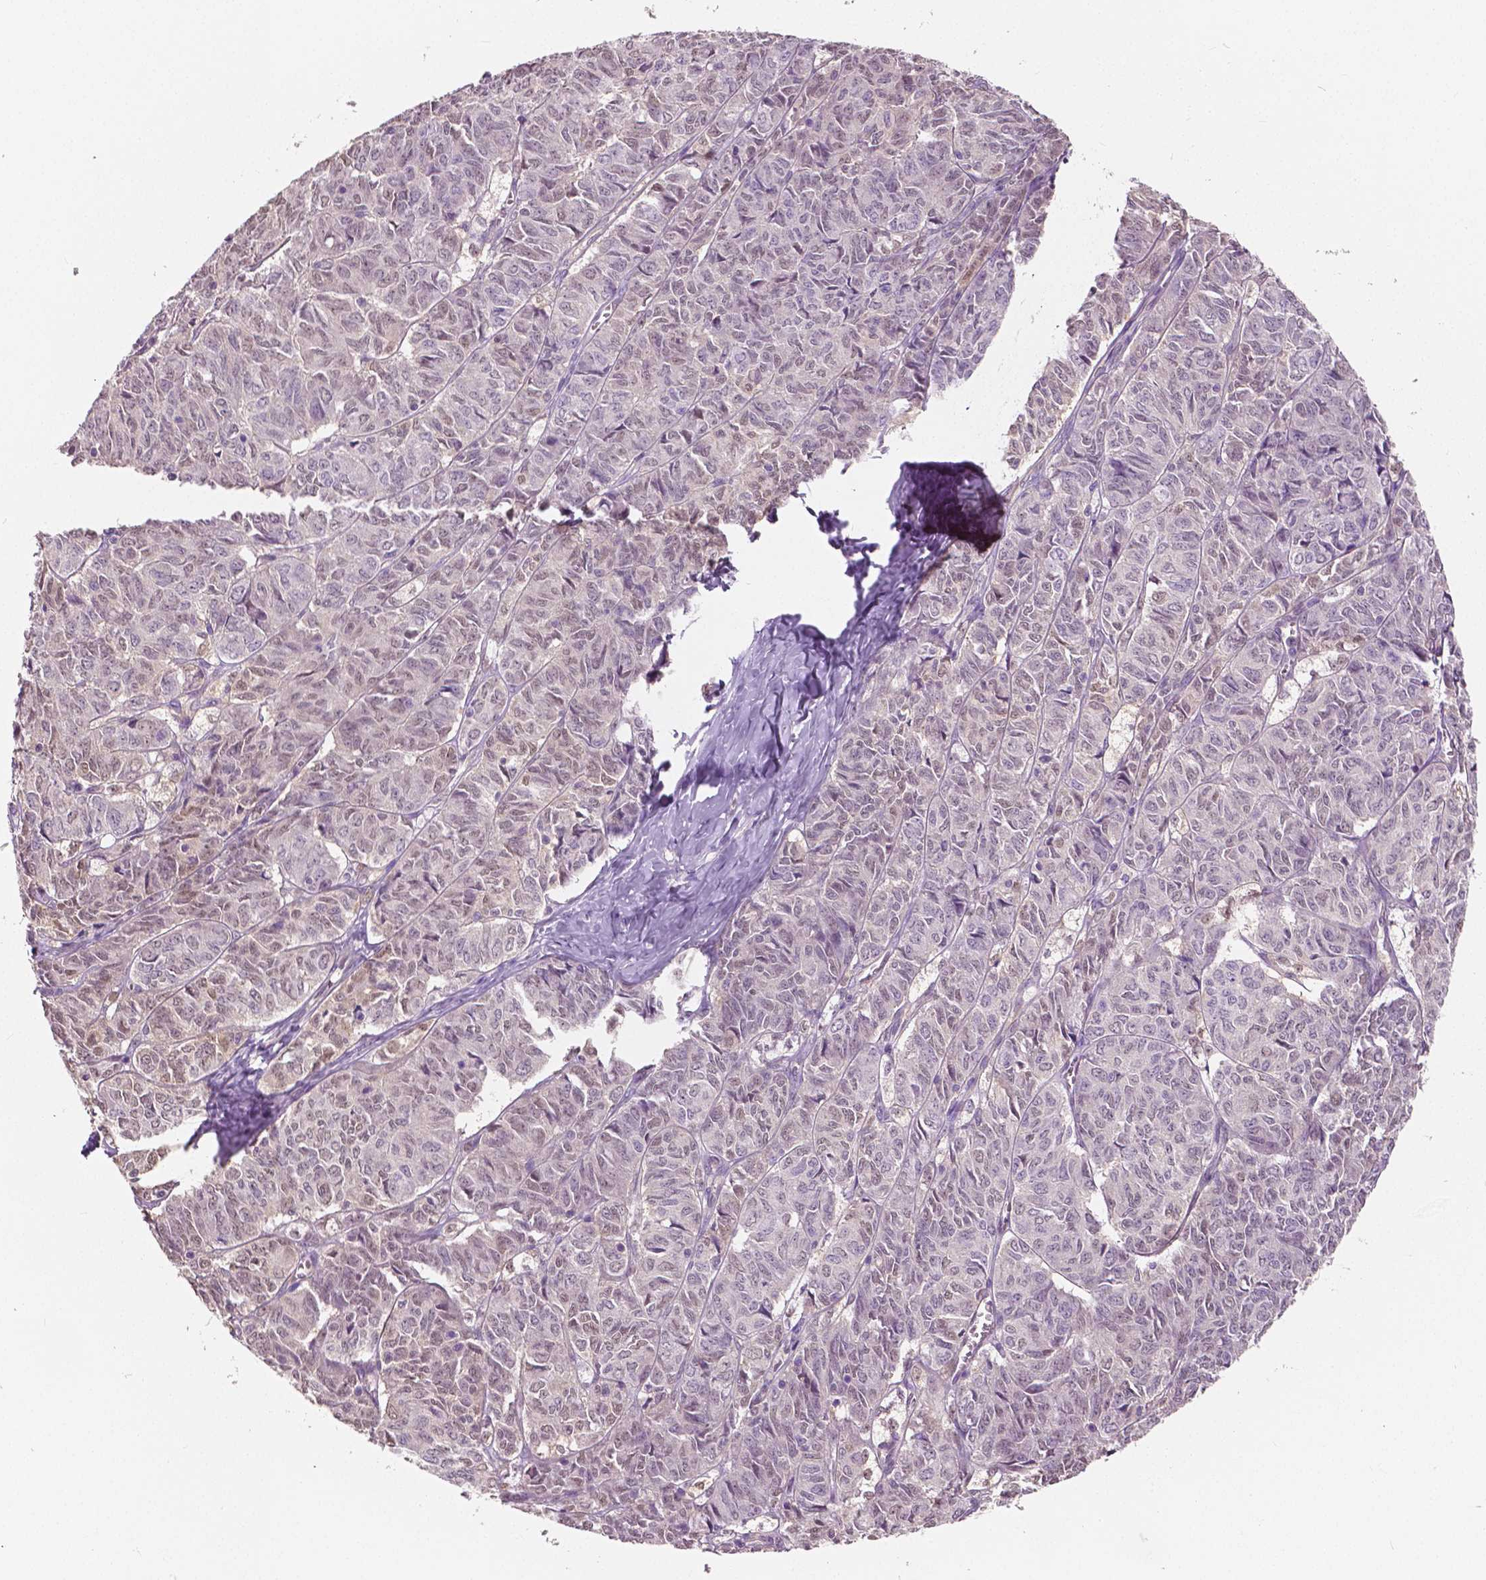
{"staining": {"intensity": "weak", "quantity": "25%-75%", "location": "nuclear"}, "tissue": "ovarian cancer", "cell_type": "Tumor cells", "image_type": "cancer", "snomed": [{"axis": "morphology", "description": "Carcinoma, endometroid"}, {"axis": "topography", "description": "Ovary"}], "caption": "A brown stain highlights weak nuclear positivity of a protein in endometroid carcinoma (ovarian) tumor cells.", "gene": "TKFC", "patient": {"sex": "female", "age": 80}}